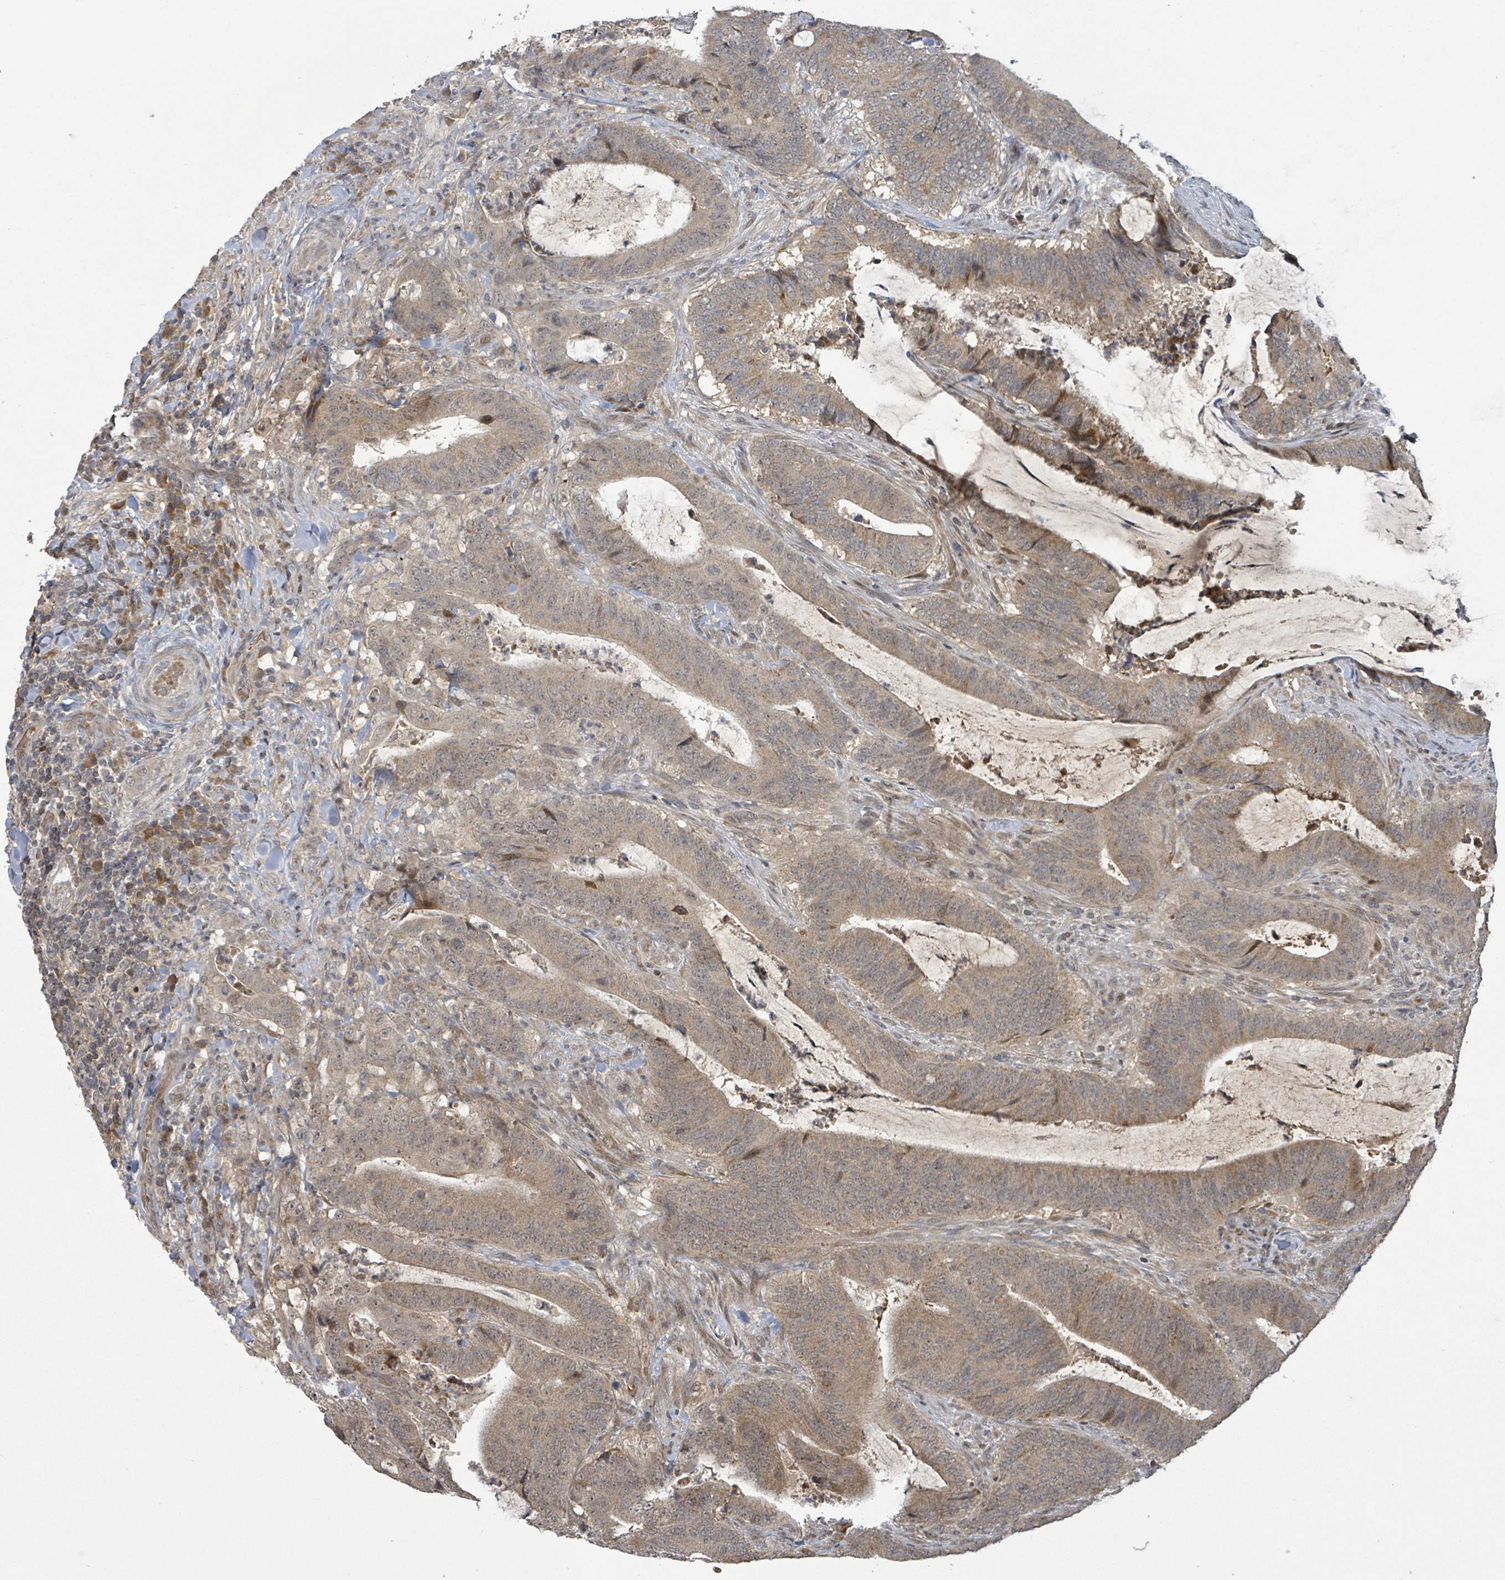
{"staining": {"intensity": "moderate", "quantity": ">75%", "location": "cytoplasmic/membranous"}, "tissue": "colorectal cancer", "cell_type": "Tumor cells", "image_type": "cancer", "snomed": [{"axis": "morphology", "description": "Adenocarcinoma, NOS"}, {"axis": "topography", "description": "Colon"}], "caption": "Human colorectal cancer (adenocarcinoma) stained for a protein (brown) demonstrates moderate cytoplasmic/membranous positive expression in about >75% of tumor cells.", "gene": "ITGA11", "patient": {"sex": "female", "age": 43}}